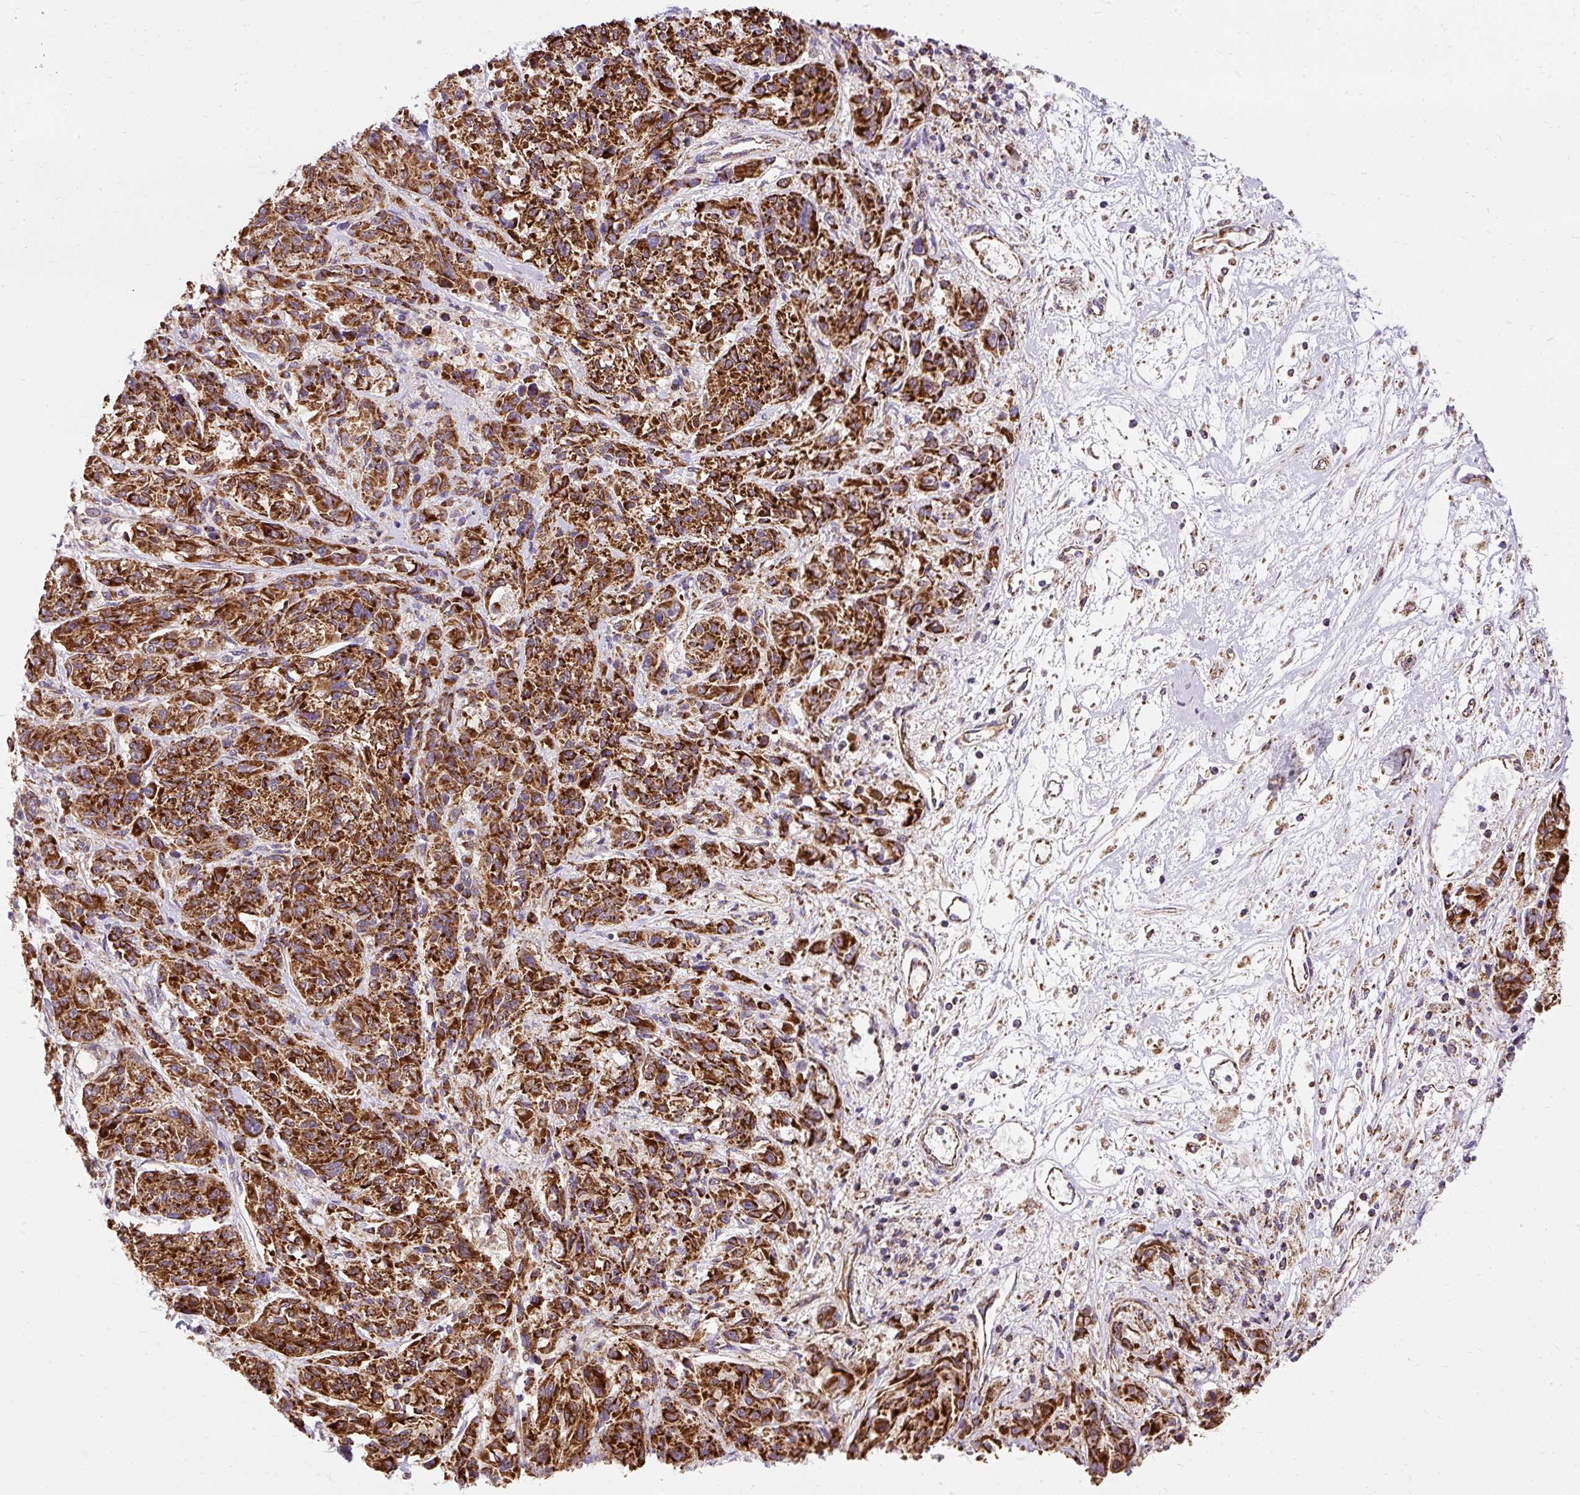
{"staining": {"intensity": "strong", "quantity": ">75%", "location": "cytoplasmic/membranous"}, "tissue": "melanoma", "cell_type": "Tumor cells", "image_type": "cancer", "snomed": [{"axis": "morphology", "description": "Malignant melanoma, NOS"}, {"axis": "topography", "description": "Skin"}], "caption": "Immunohistochemistry (IHC) photomicrograph of melanoma stained for a protein (brown), which shows high levels of strong cytoplasmic/membranous positivity in approximately >75% of tumor cells.", "gene": "CEP290", "patient": {"sex": "male", "age": 53}}